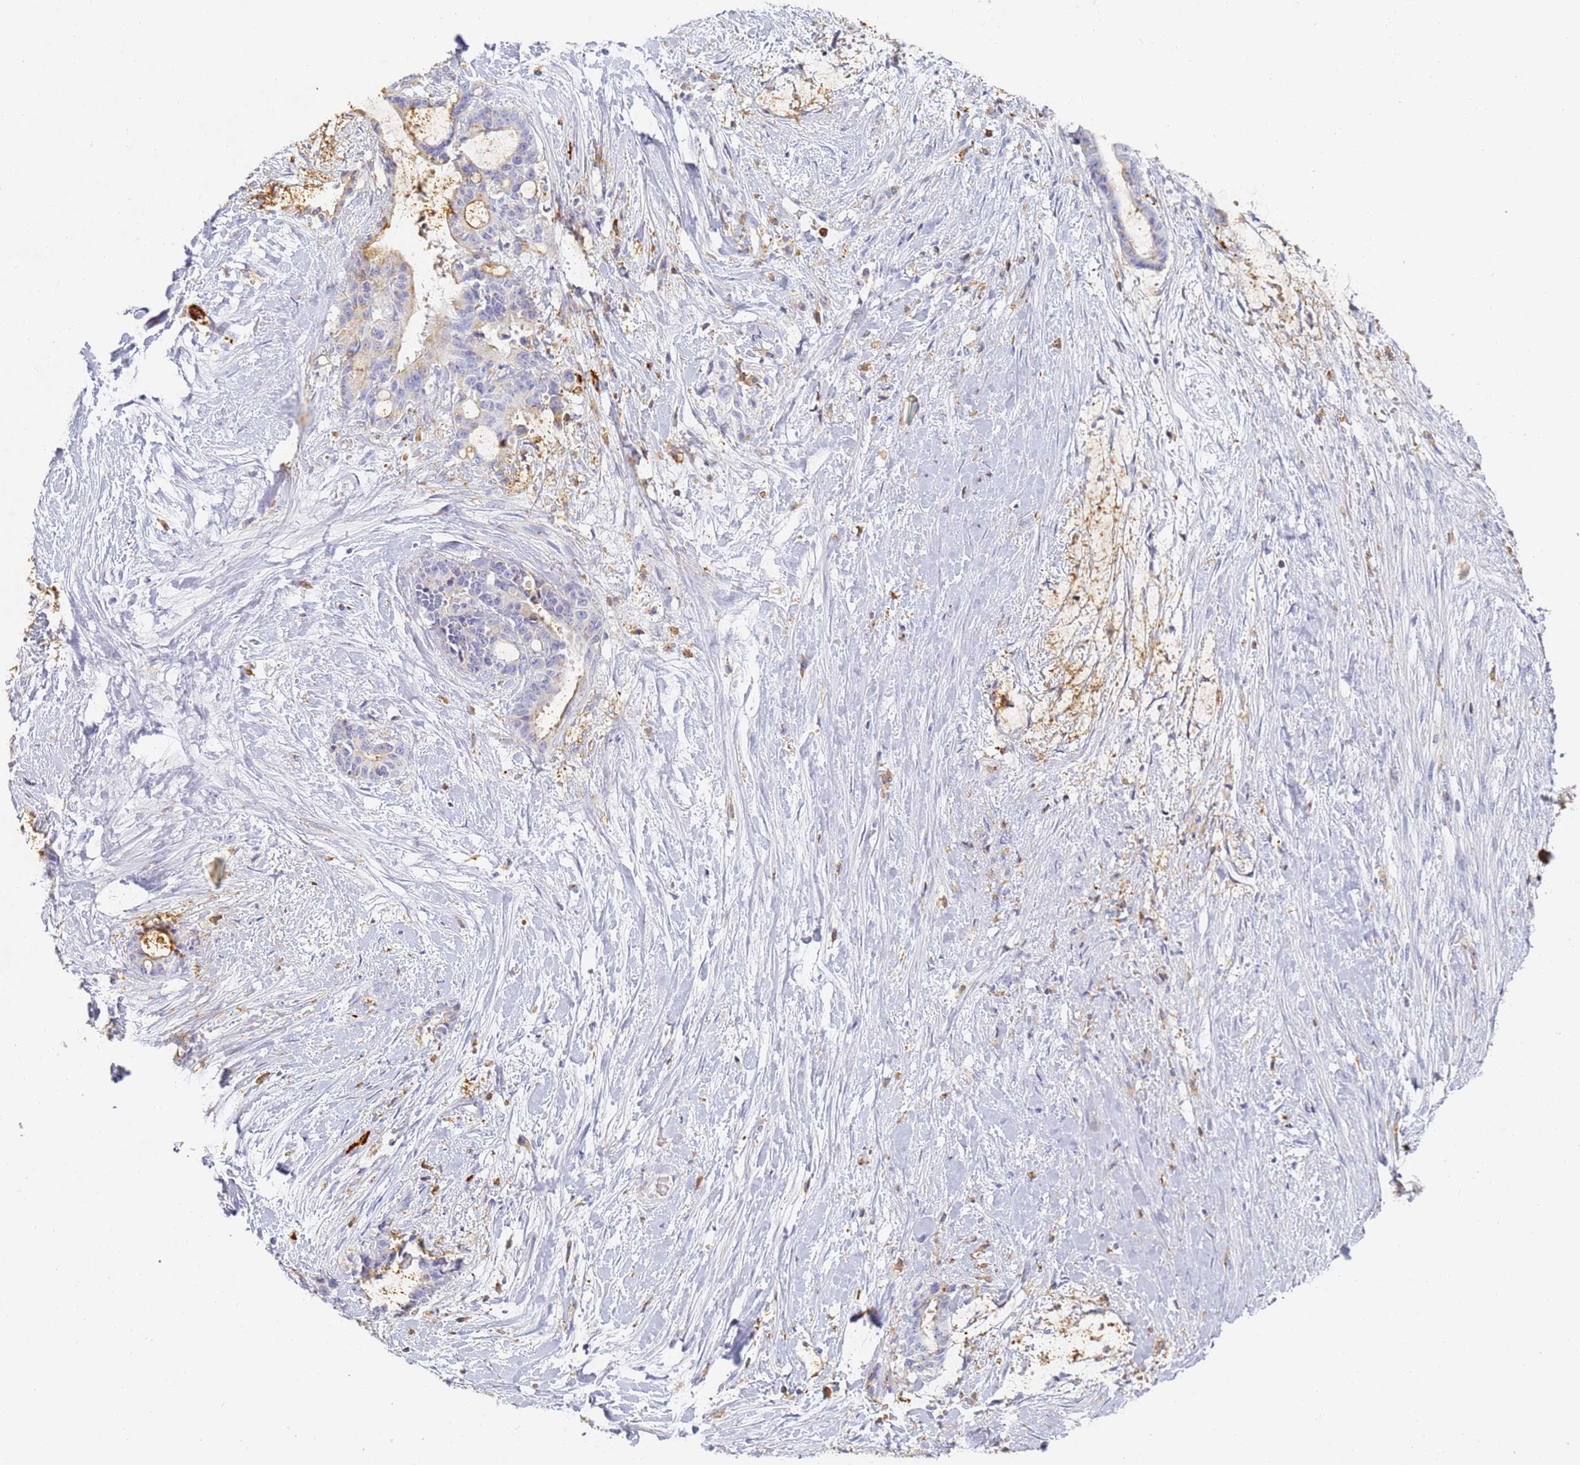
{"staining": {"intensity": "negative", "quantity": "none", "location": "none"}, "tissue": "liver cancer", "cell_type": "Tumor cells", "image_type": "cancer", "snomed": [{"axis": "morphology", "description": "Normal tissue, NOS"}, {"axis": "morphology", "description": "Cholangiocarcinoma"}, {"axis": "topography", "description": "Liver"}, {"axis": "topography", "description": "Peripheral nerve tissue"}], "caption": "IHC micrograph of liver cholangiocarcinoma stained for a protein (brown), which displays no positivity in tumor cells. (Immunohistochemistry (ihc), brightfield microscopy, high magnification).", "gene": "BIN2", "patient": {"sex": "female", "age": 73}}